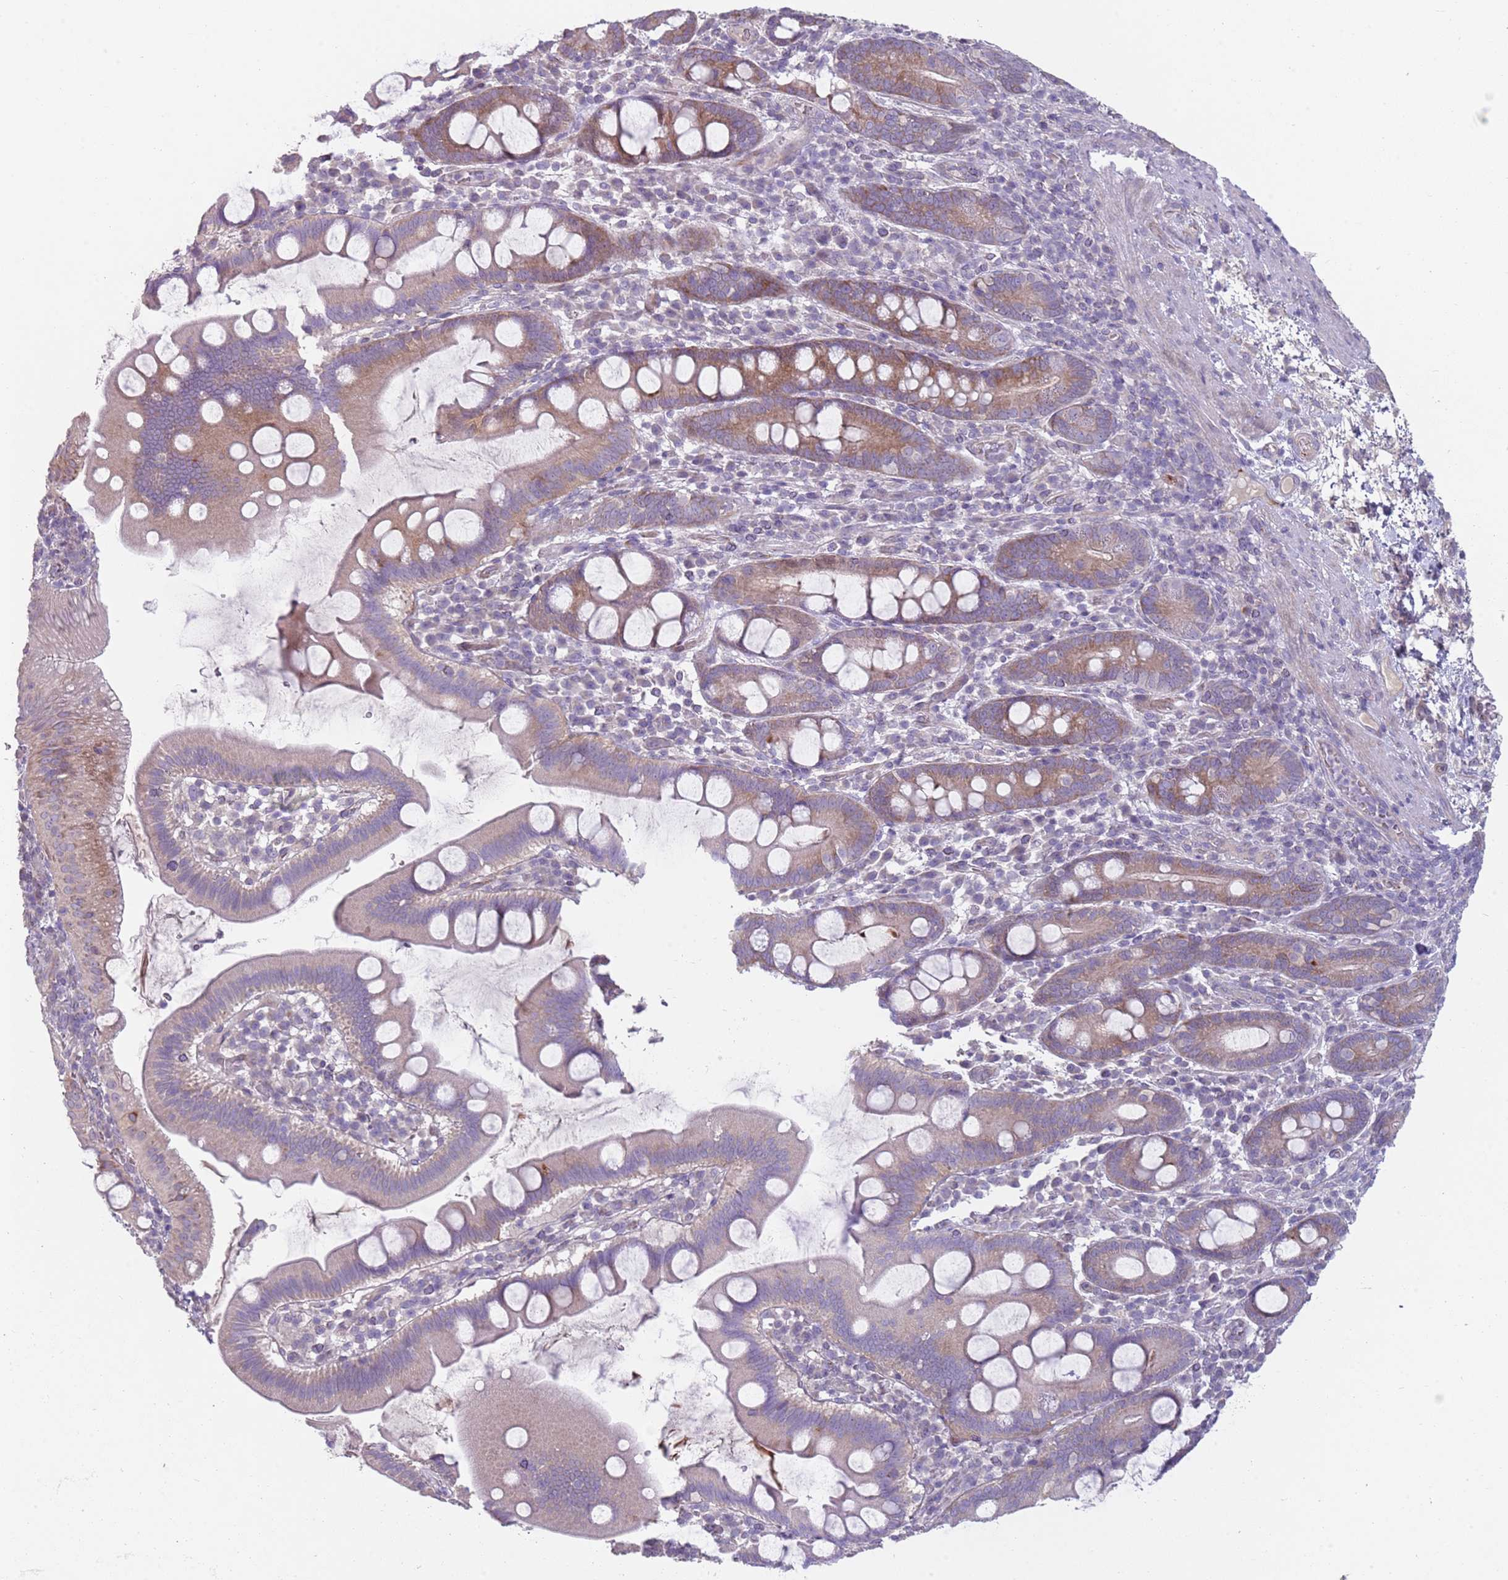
{"staining": {"intensity": "moderate", "quantity": "<25%", "location": "cytoplasmic/membranous"}, "tissue": "pancreatic cancer", "cell_type": "Tumor cells", "image_type": "cancer", "snomed": [{"axis": "morphology", "description": "Adenocarcinoma, NOS"}, {"axis": "topography", "description": "Pancreas"}], "caption": "Human pancreatic cancer stained for a protein (brown) reveals moderate cytoplasmic/membranous positive expression in approximately <25% of tumor cells.", "gene": "ZNF583", "patient": {"sex": "male", "age": 68}}